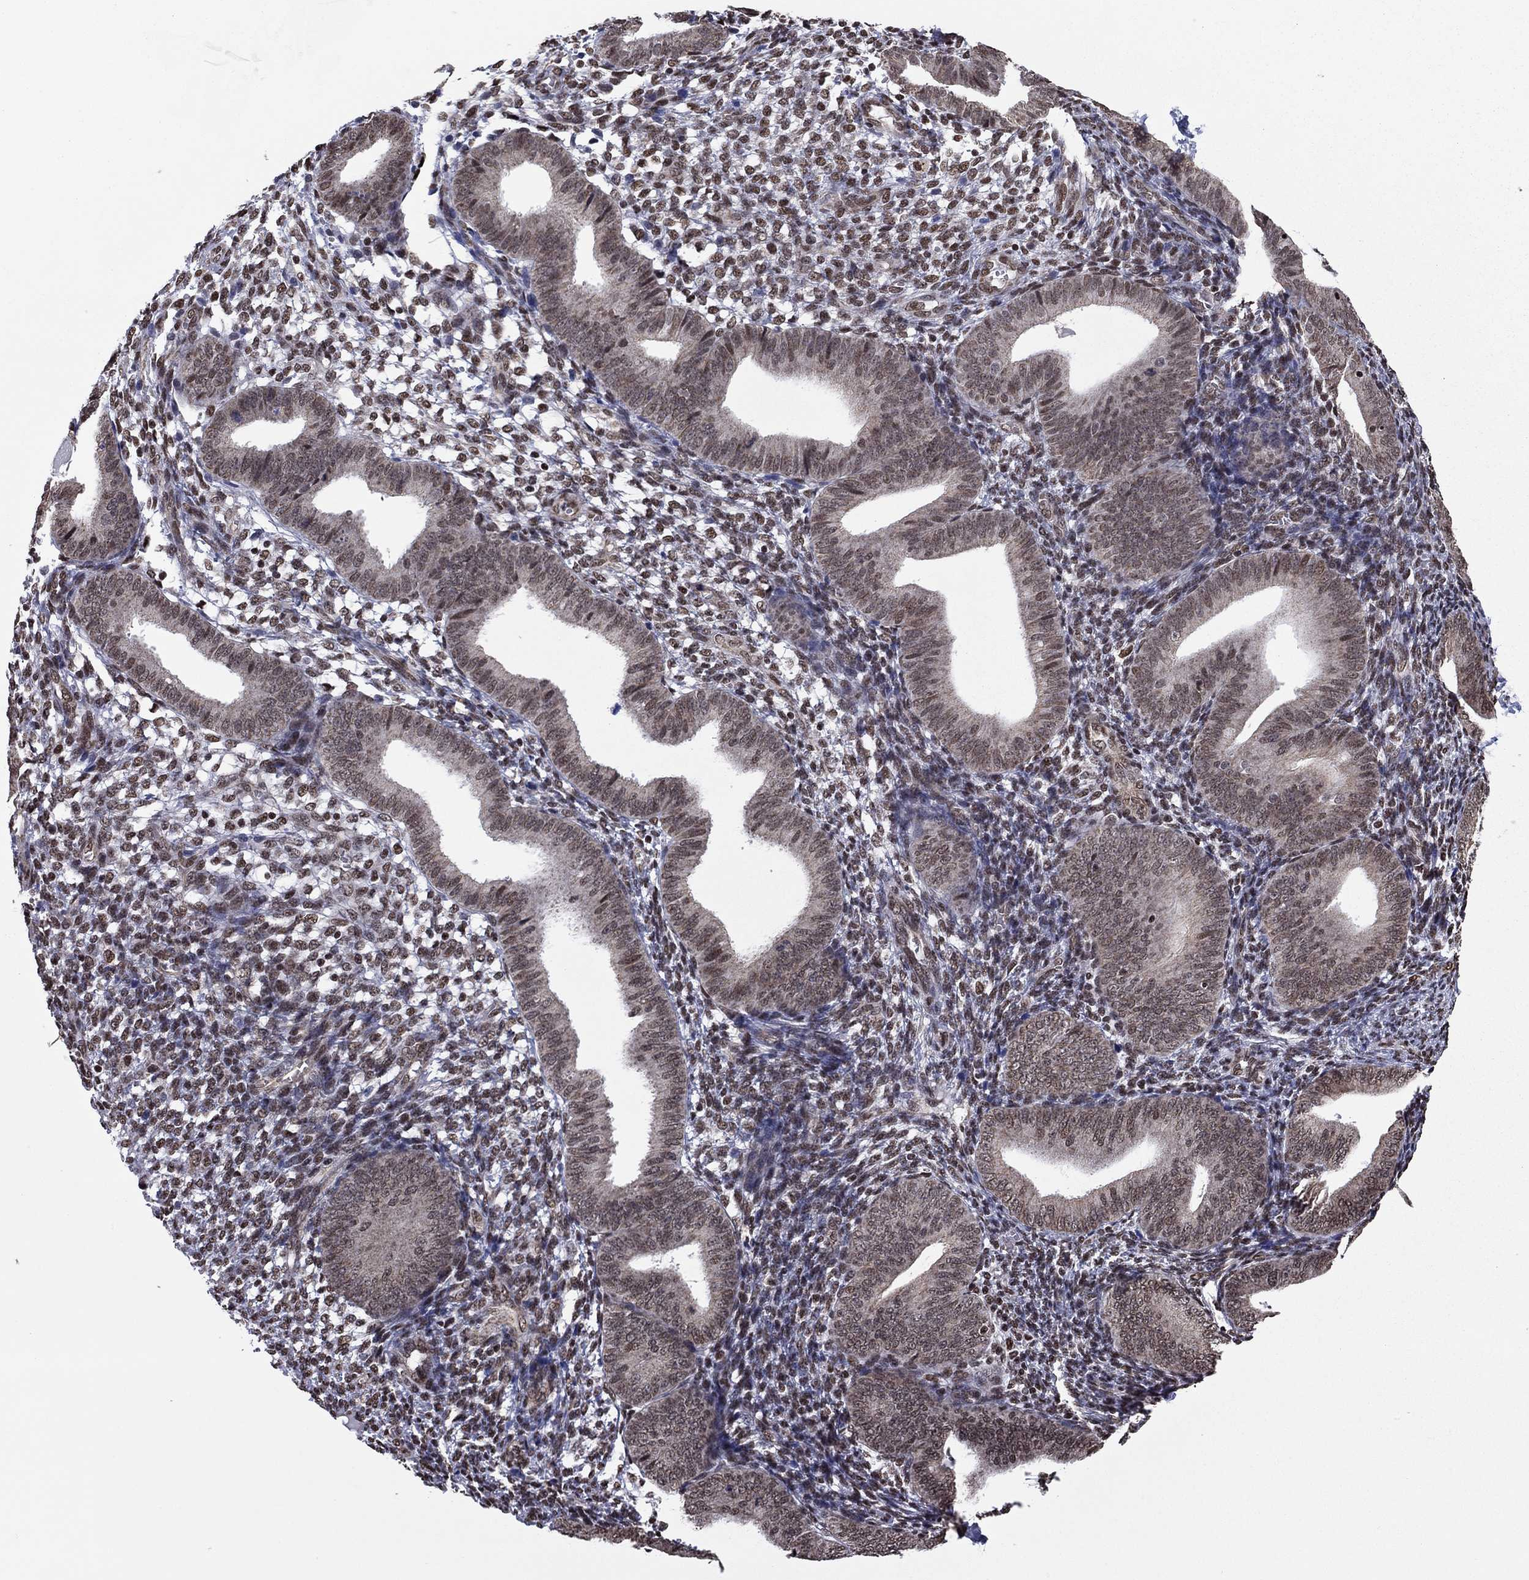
{"staining": {"intensity": "moderate", "quantity": ">75%", "location": "nuclear"}, "tissue": "endometrium", "cell_type": "Cells in endometrial stroma", "image_type": "normal", "snomed": [{"axis": "morphology", "description": "Normal tissue, NOS"}, {"axis": "topography", "description": "Endometrium"}], "caption": "This histopathology image displays immunohistochemistry staining of unremarkable human endometrium, with medium moderate nuclear staining in about >75% of cells in endometrial stroma.", "gene": "N4BP2", "patient": {"sex": "female", "age": 39}}